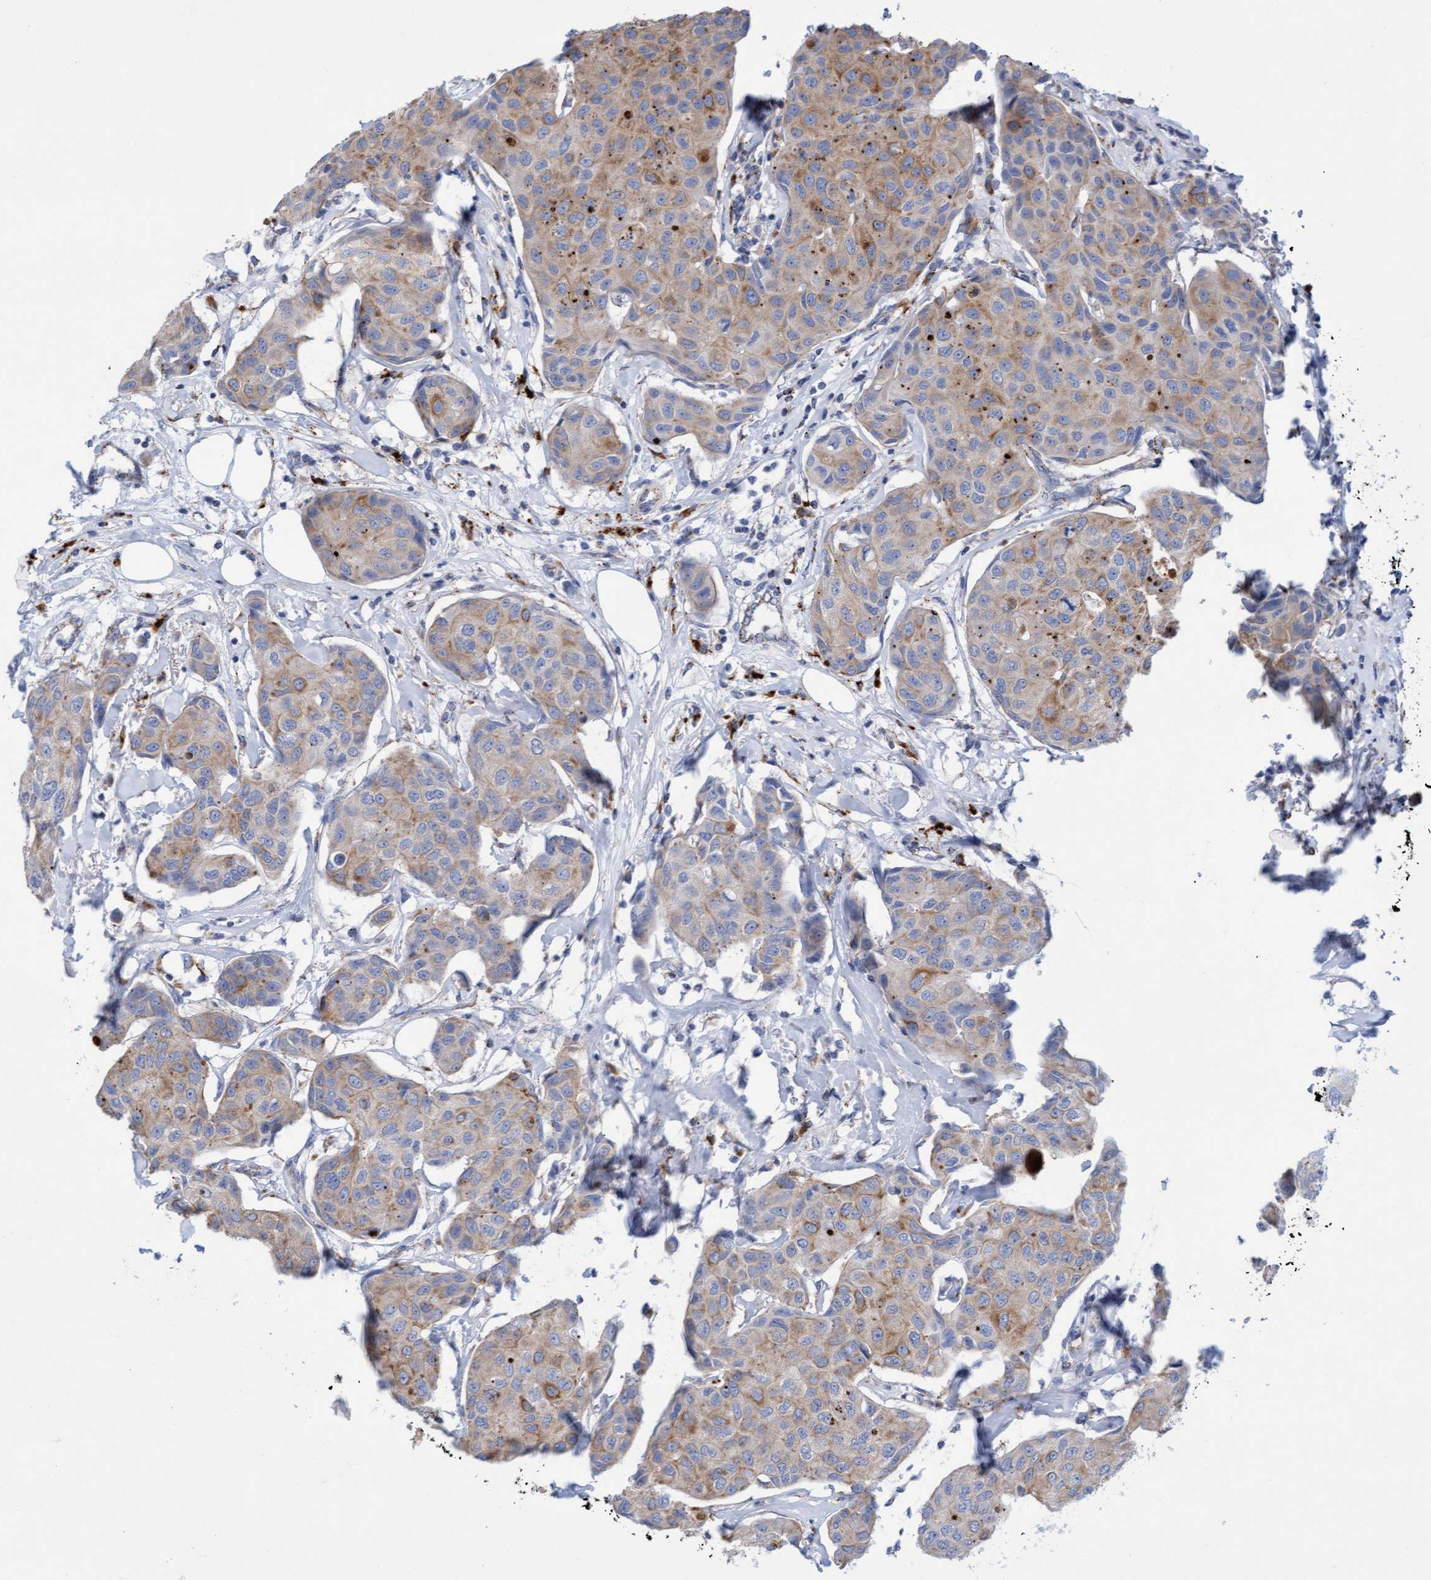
{"staining": {"intensity": "moderate", "quantity": ">75%", "location": "cytoplasmic/membranous"}, "tissue": "breast cancer", "cell_type": "Tumor cells", "image_type": "cancer", "snomed": [{"axis": "morphology", "description": "Duct carcinoma"}, {"axis": "topography", "description": "Breast"}], "caption": "Breast cancer (invasive ductal carcinoma) was stained to show a protein in brown. There is medium levels of moderate cytoplasmic/membranous expression in about >75% of tumor cells.", "gene": "SGSH", "patient": {"sex": "female", "age": 80}}